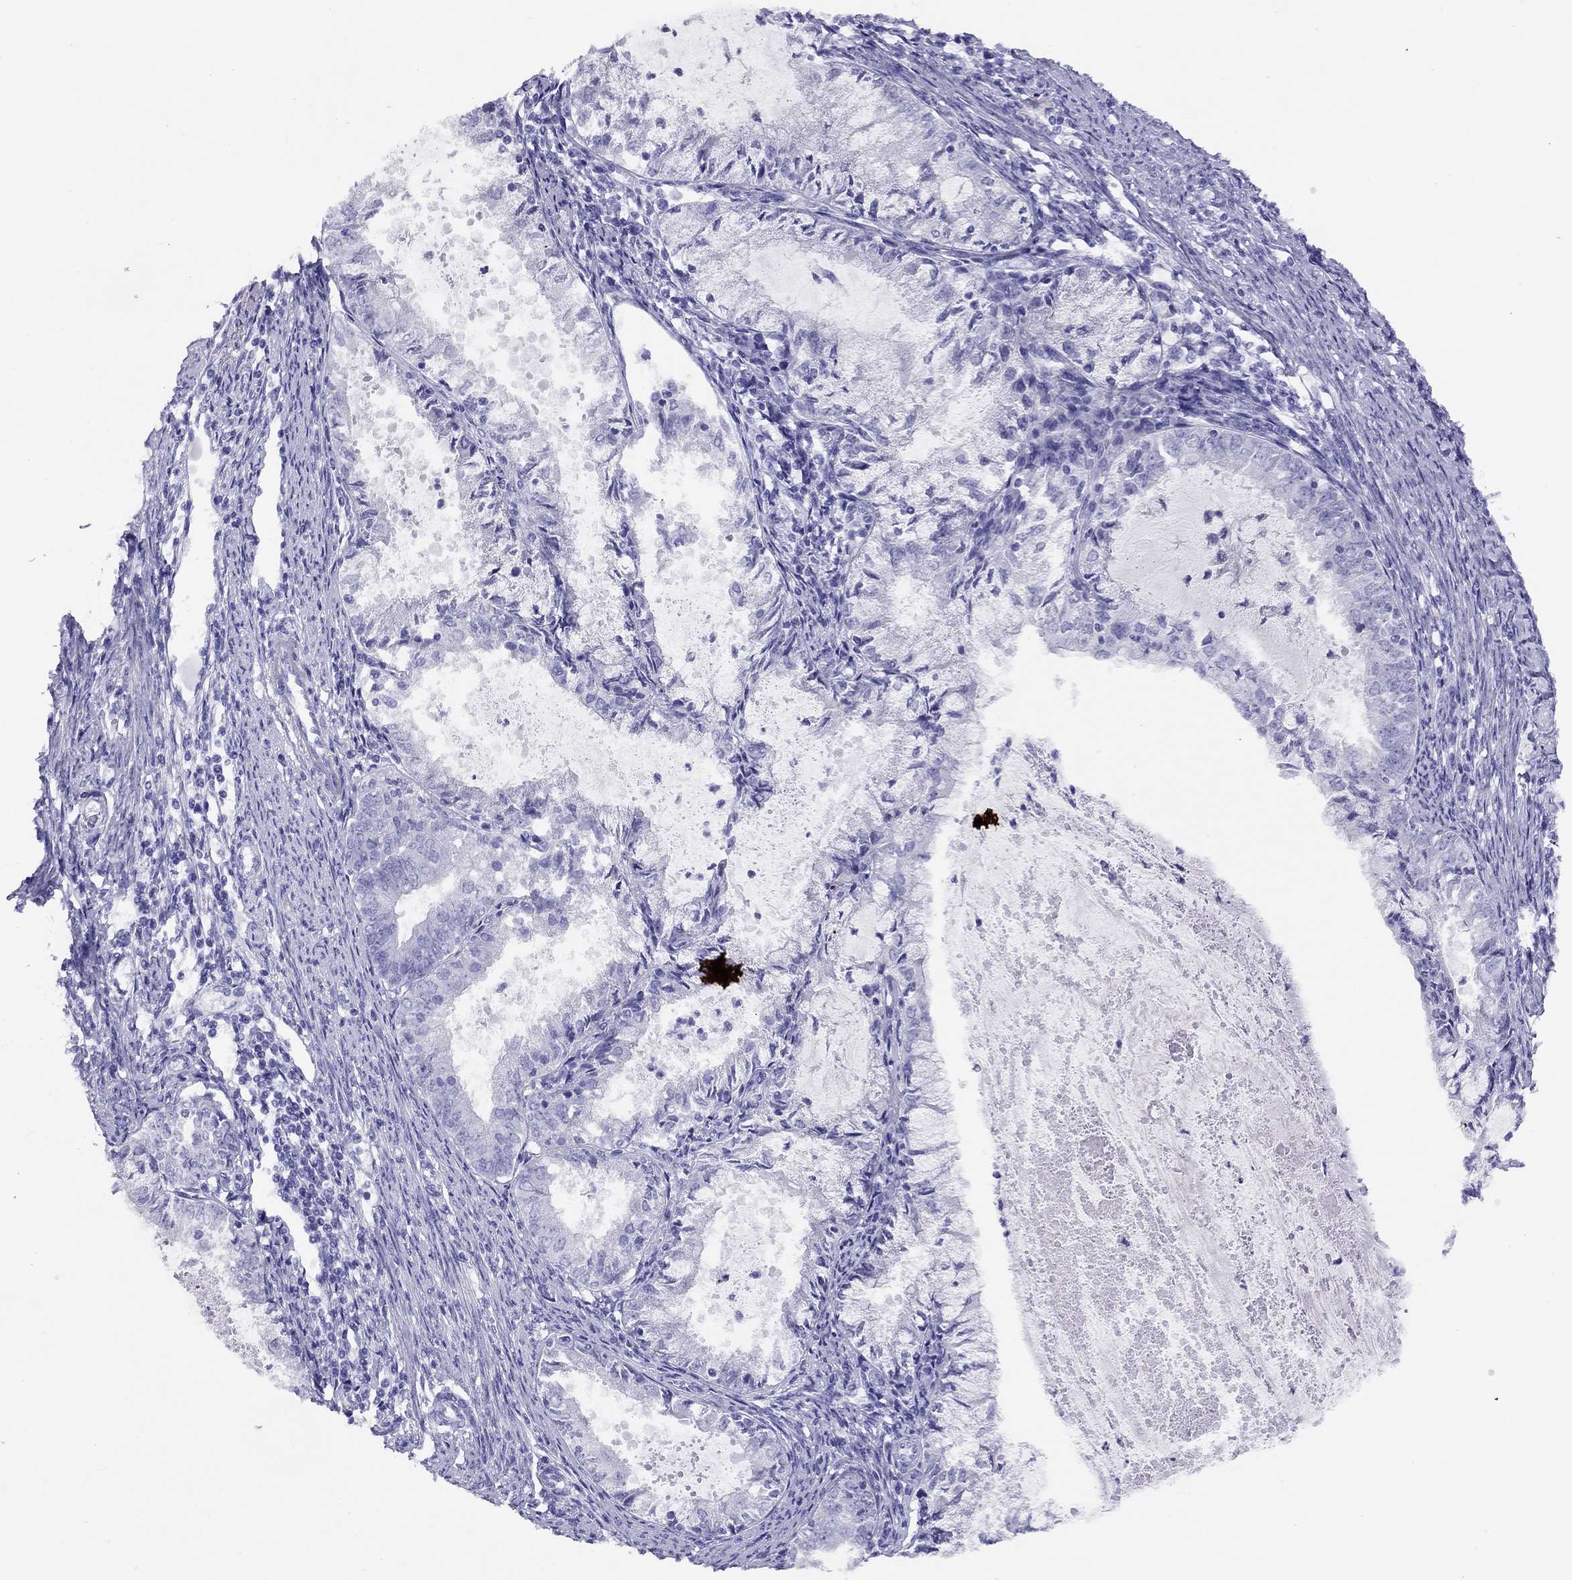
{"staining": {"intensity": "negative", "quantity": "none", "location": "none"}, "tissue": "endometrial cancer", "cell_type": "Tumor cells", "image_type": "cancer", "snomed": [{"axis": "morphology", "description": "Adenocarcinoma, NOS"}, {"axis": "topography", "description": "Endometrium"}], "caption": "This is an IHC image of human endometrial cancer (adenocarcinoma). There is no positivity in tumor cells.", "gene": "LRIT2", "patient": {"sex": "female", "age": 57}}